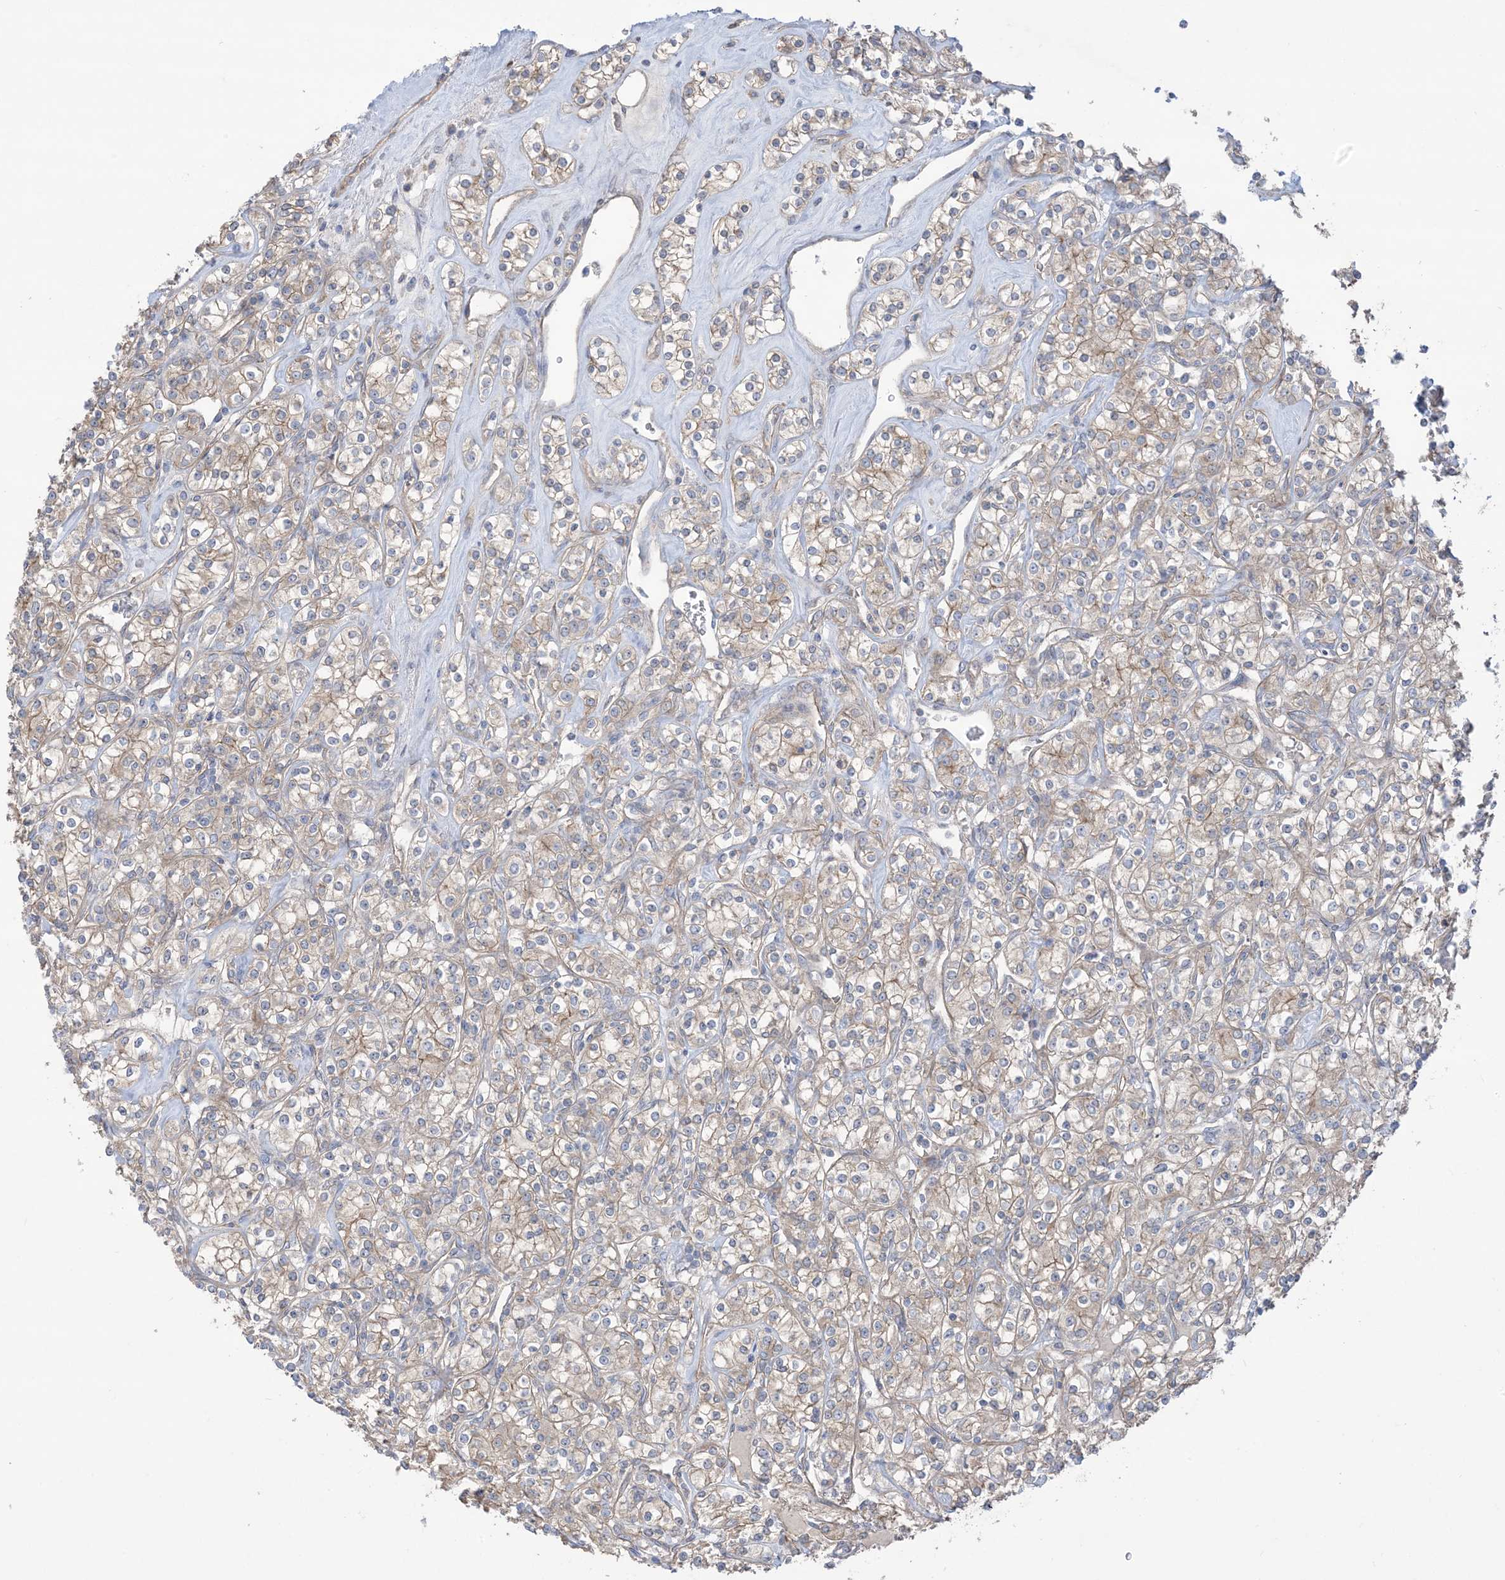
{"staining": {"intensity": "weak", "quantity": "25%-75%", "location": "cytoplasmic/membranous"}, "tissue": "renal cancer", "cell_type": "Tumor cells", "image_type": "cancer", "snomed": [{"axis": "morphology", "description": "Adenocarcinoma, NOS"}, {"axis": "topography", "description": "Kidney"}], "caption": "Weak cytoplasmic/membranous expression for a protein is seen in approximately 25%-75% of tumor cells of renal adenocarcinoma using IHC.", "gene": "CCNY", "patient": {"sex": "male", "age": 77}}